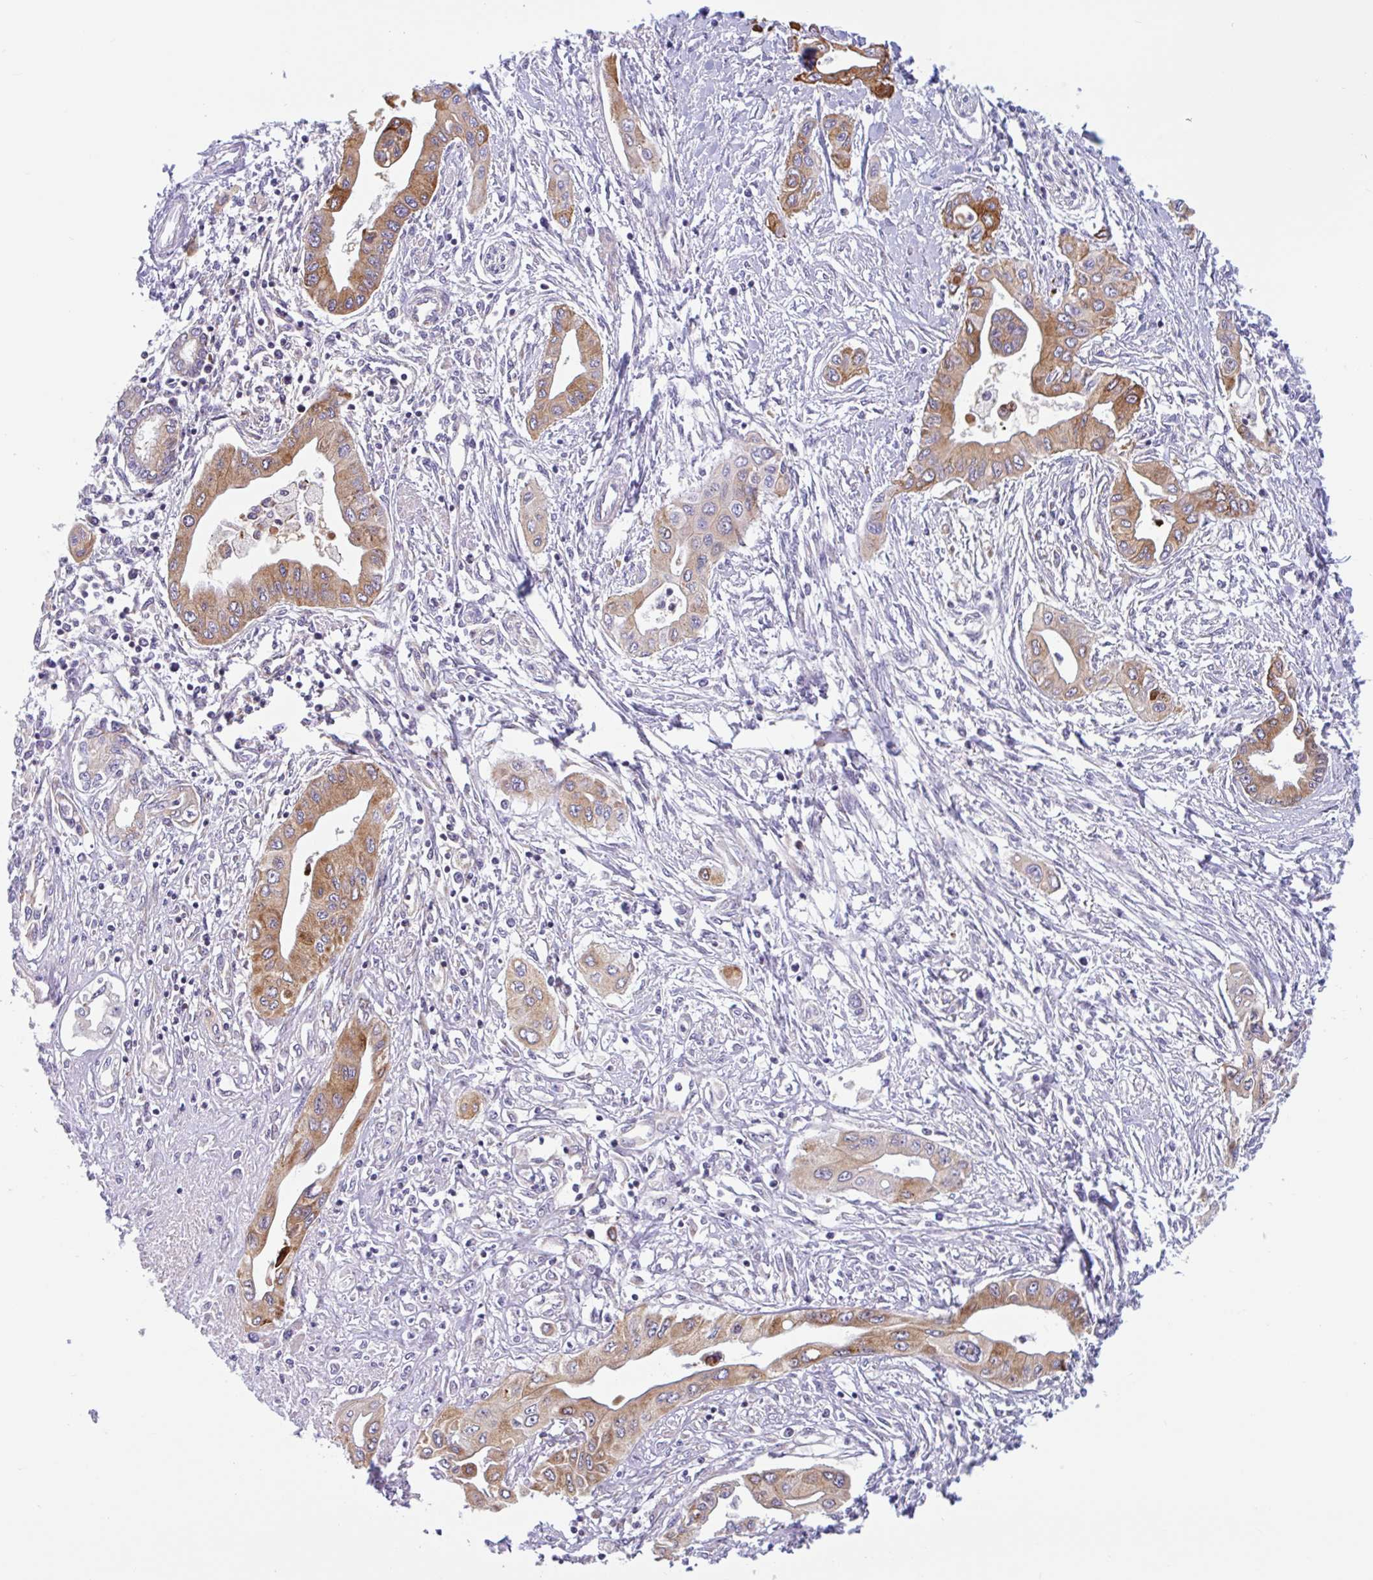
{"staining": {"intensity": "moderate", "quantity": ">75%", "location": "cytoplasmic/membranous"}, "tissue": "pancreatic cancer", "cell_type": "Tumor cells", "image_type": "cancer", "snomed": [{"axis": "morphology", "description": "Adenocarcinoma, NOS"}, {"axis": "topography", "description": "Pancreas"}], "caption": "DAB immunohistochemical staining of pancreatic cancer (adenocarcinoma) exhibits moderate cytoplasmic/membranous protein staining in about >75% of tumor cells. The protein is shown in brown color, while the nuclei are stained blue.", "gene": "CTSE", "patient": {"sex": "female", "age": 62}}